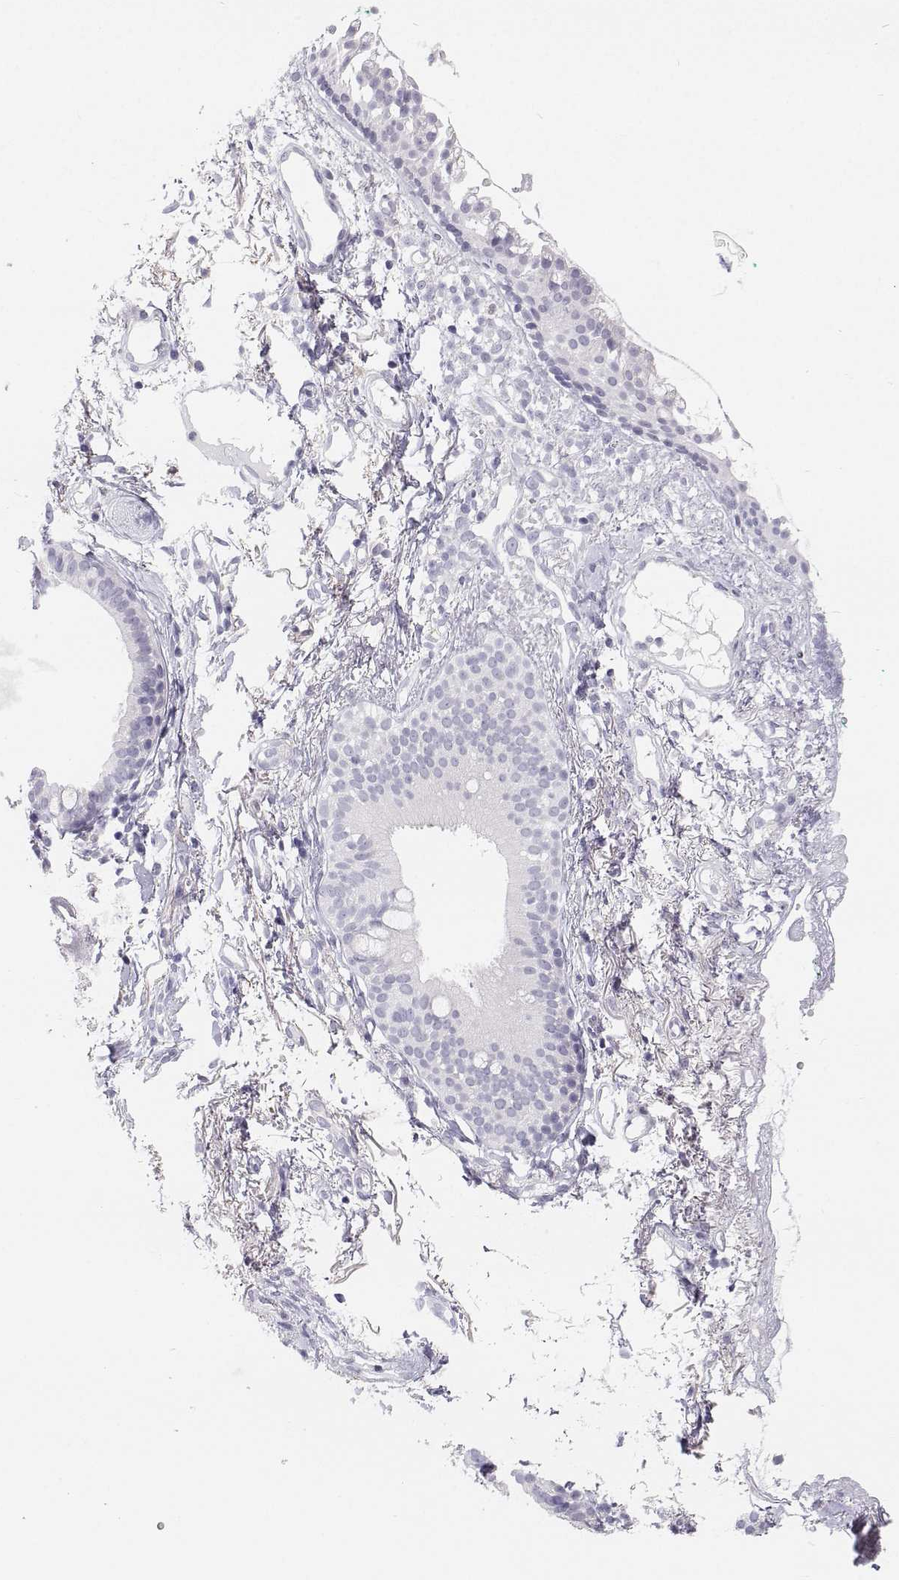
{"staining": {"intensity": "negative", "quantity": "none", "location": "none"}, "tissue": "nasopharynx", "cell_type": "Respiratory epithelial cells", "image_type": "normal", "snomed": [{"axis": "morphology", "description": "Normal tissue, NOS"}, {"axis": "morphology", "description": "Basal cell carcinoma"}, {"axis": "topography", "description": "Cartilage tissue"}, {"axis": "topography", "description": "Nasopharynx"}, {"axis": "topography", "description": "Oral tissue"}], "caption": "Immunohistochemistry histopathology image of benign nasopharynx: nasopharynx stained with DAB exhibits no significant protein staining in respiratory epithelial cells.", "gene": "TTN", "patient": {"sex": "female", "age": 77}}